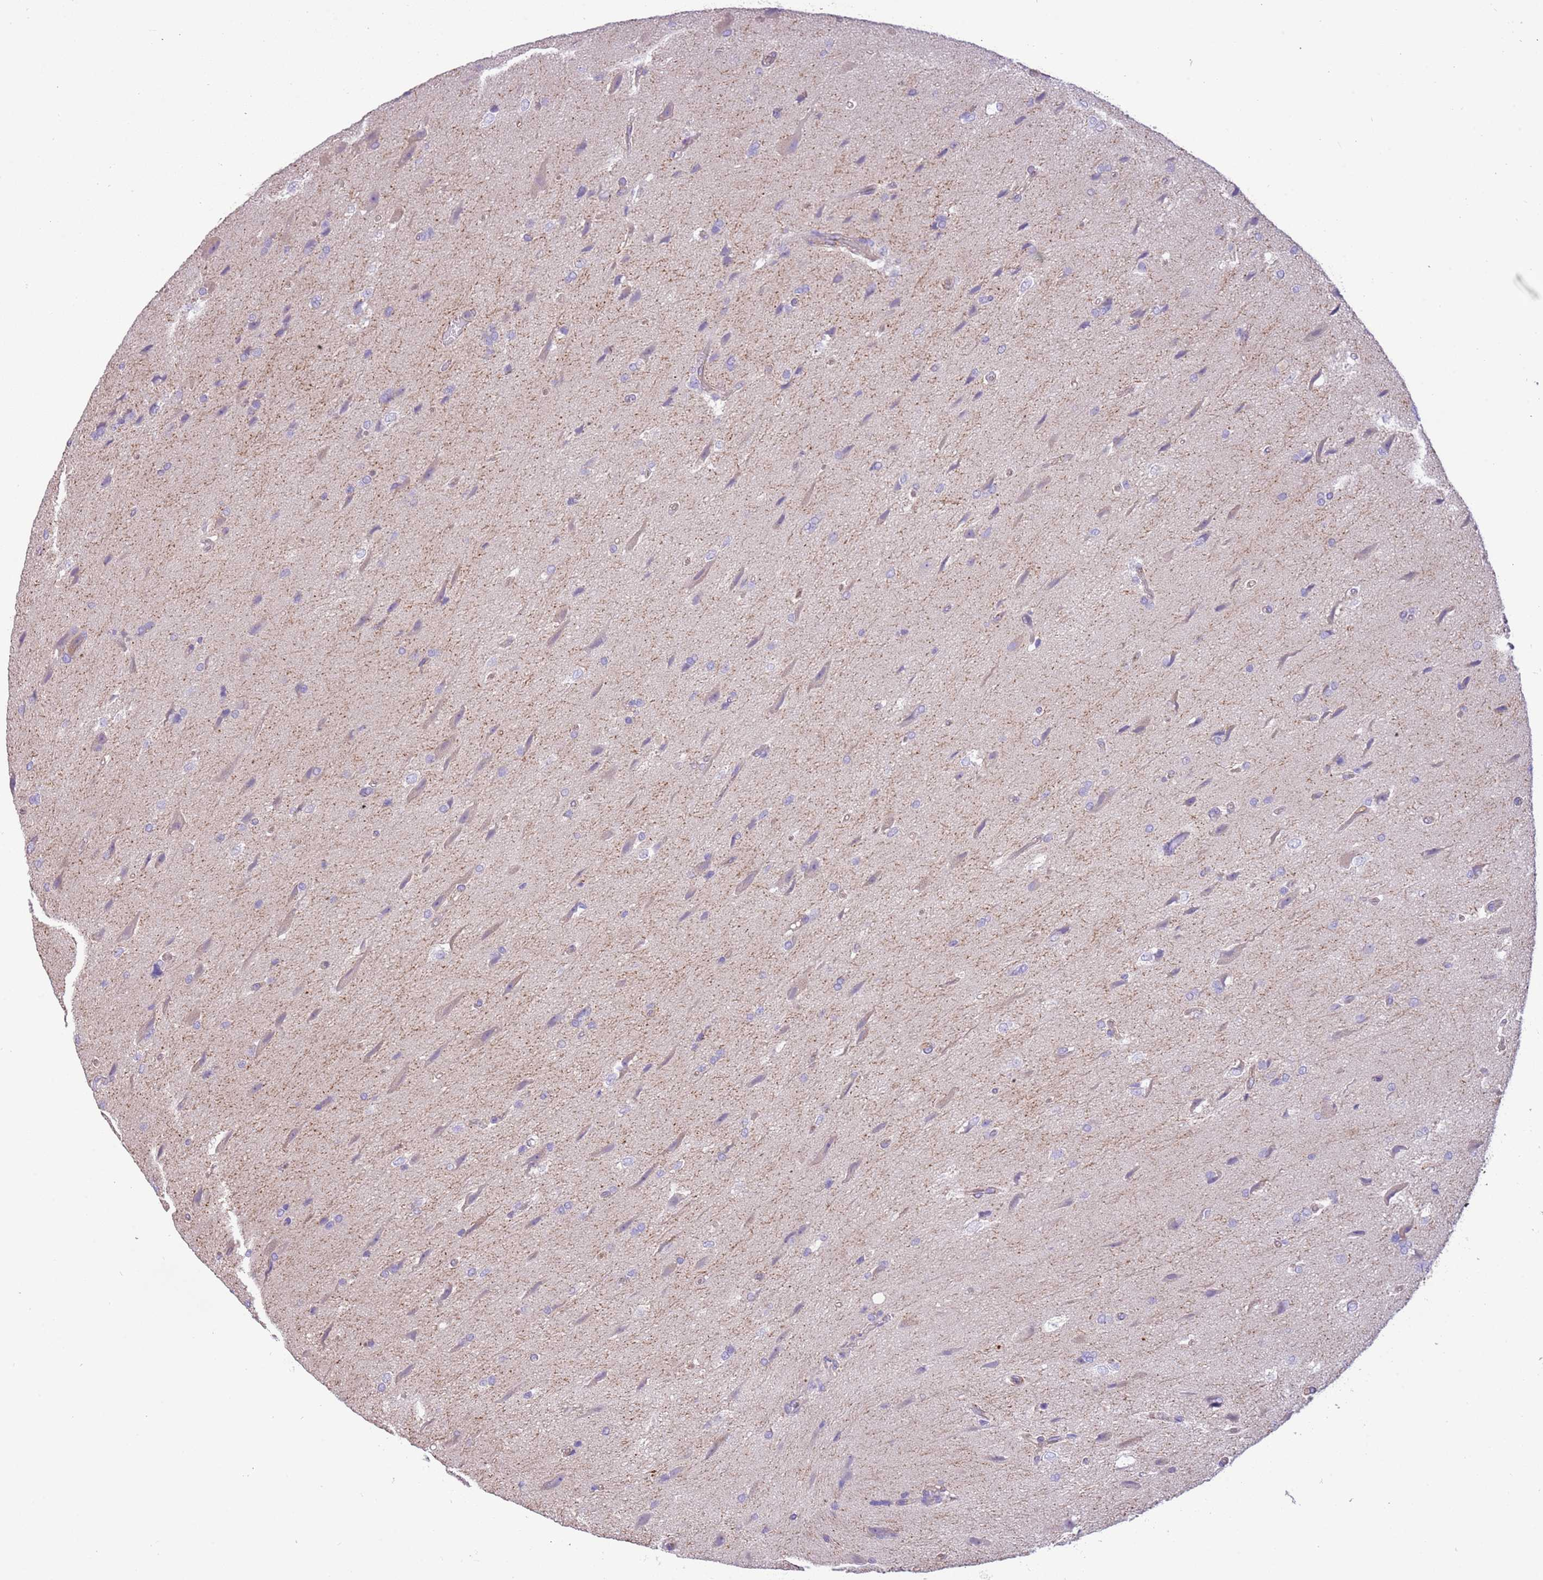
{"staining": {"intensity": "negative", "quantity": "none", "location": "none"}, "tissue": "glioma", "cell_type": "Tumor cells", "image_type": "cancer", "snomed": [{"axis": "morphology", "description": "Glioma, malignant, Low grade"}, {"axis": "topography", "description": "Brain"}], "caption": "Tumor cells show no significant protein staining in low-grade glioma (malignant).", "gene": "NAALADL1", "patient": {"sex": "male", "age": 66}}